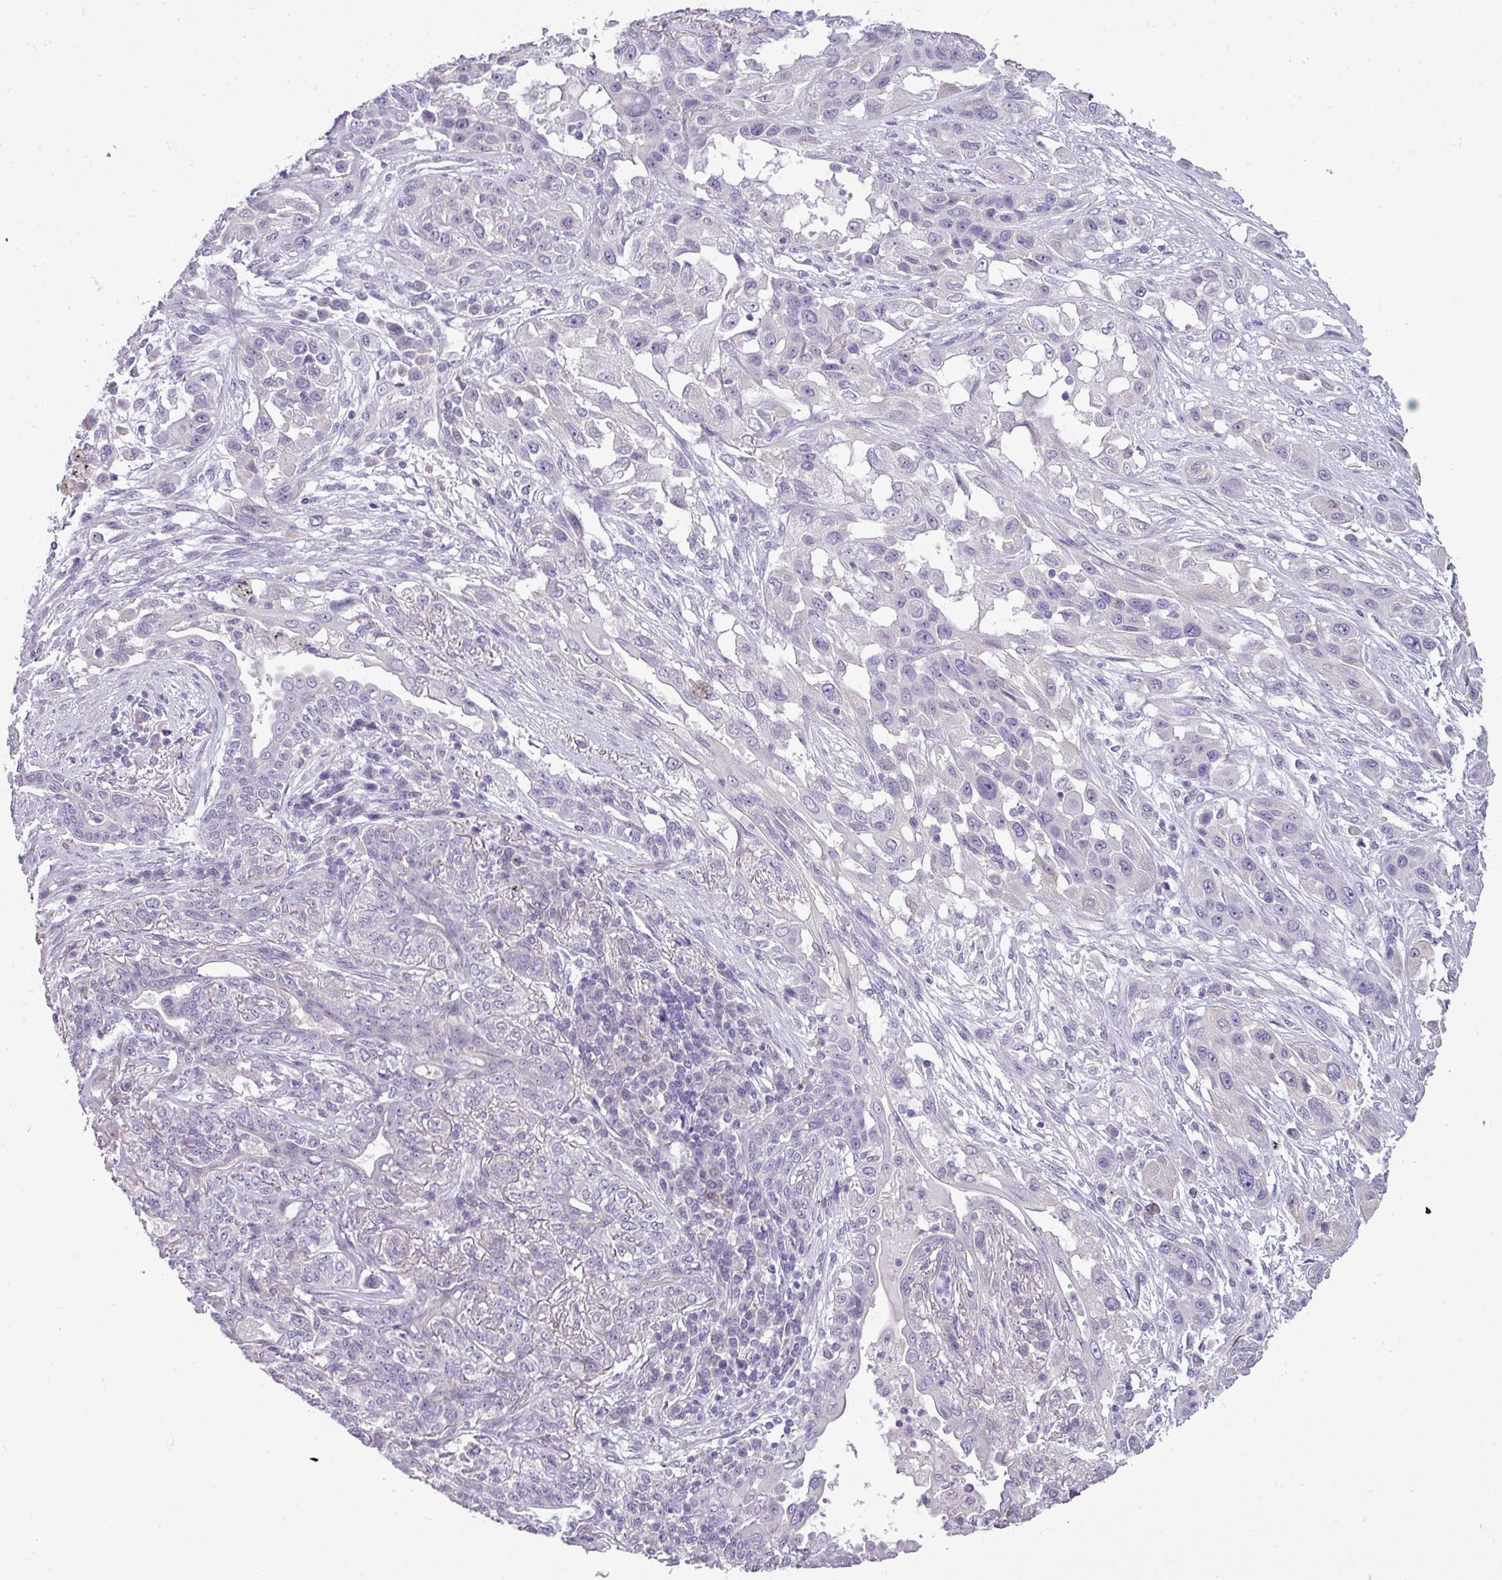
{"staining": {"intensity": "negative", "quantity": "none", "location": "none"}, "tissue": "lung cancer", "cell_type": "Tumor cells", "image_type": "cancer", "snomed": [{"axis": "morphology", "description": "Squamous cell carcinoma, NOS"}, {"axis": "topography", "description": "Lung"}], "caption": "Immunohistochemistry (IHC) histopathology image of lung squamous cell carcinoma stained for a protein (brown), which exhibits no expression in tumor cells.", "gene": "DNAAF9", "patient": {"sex": "female", "age": 70}}